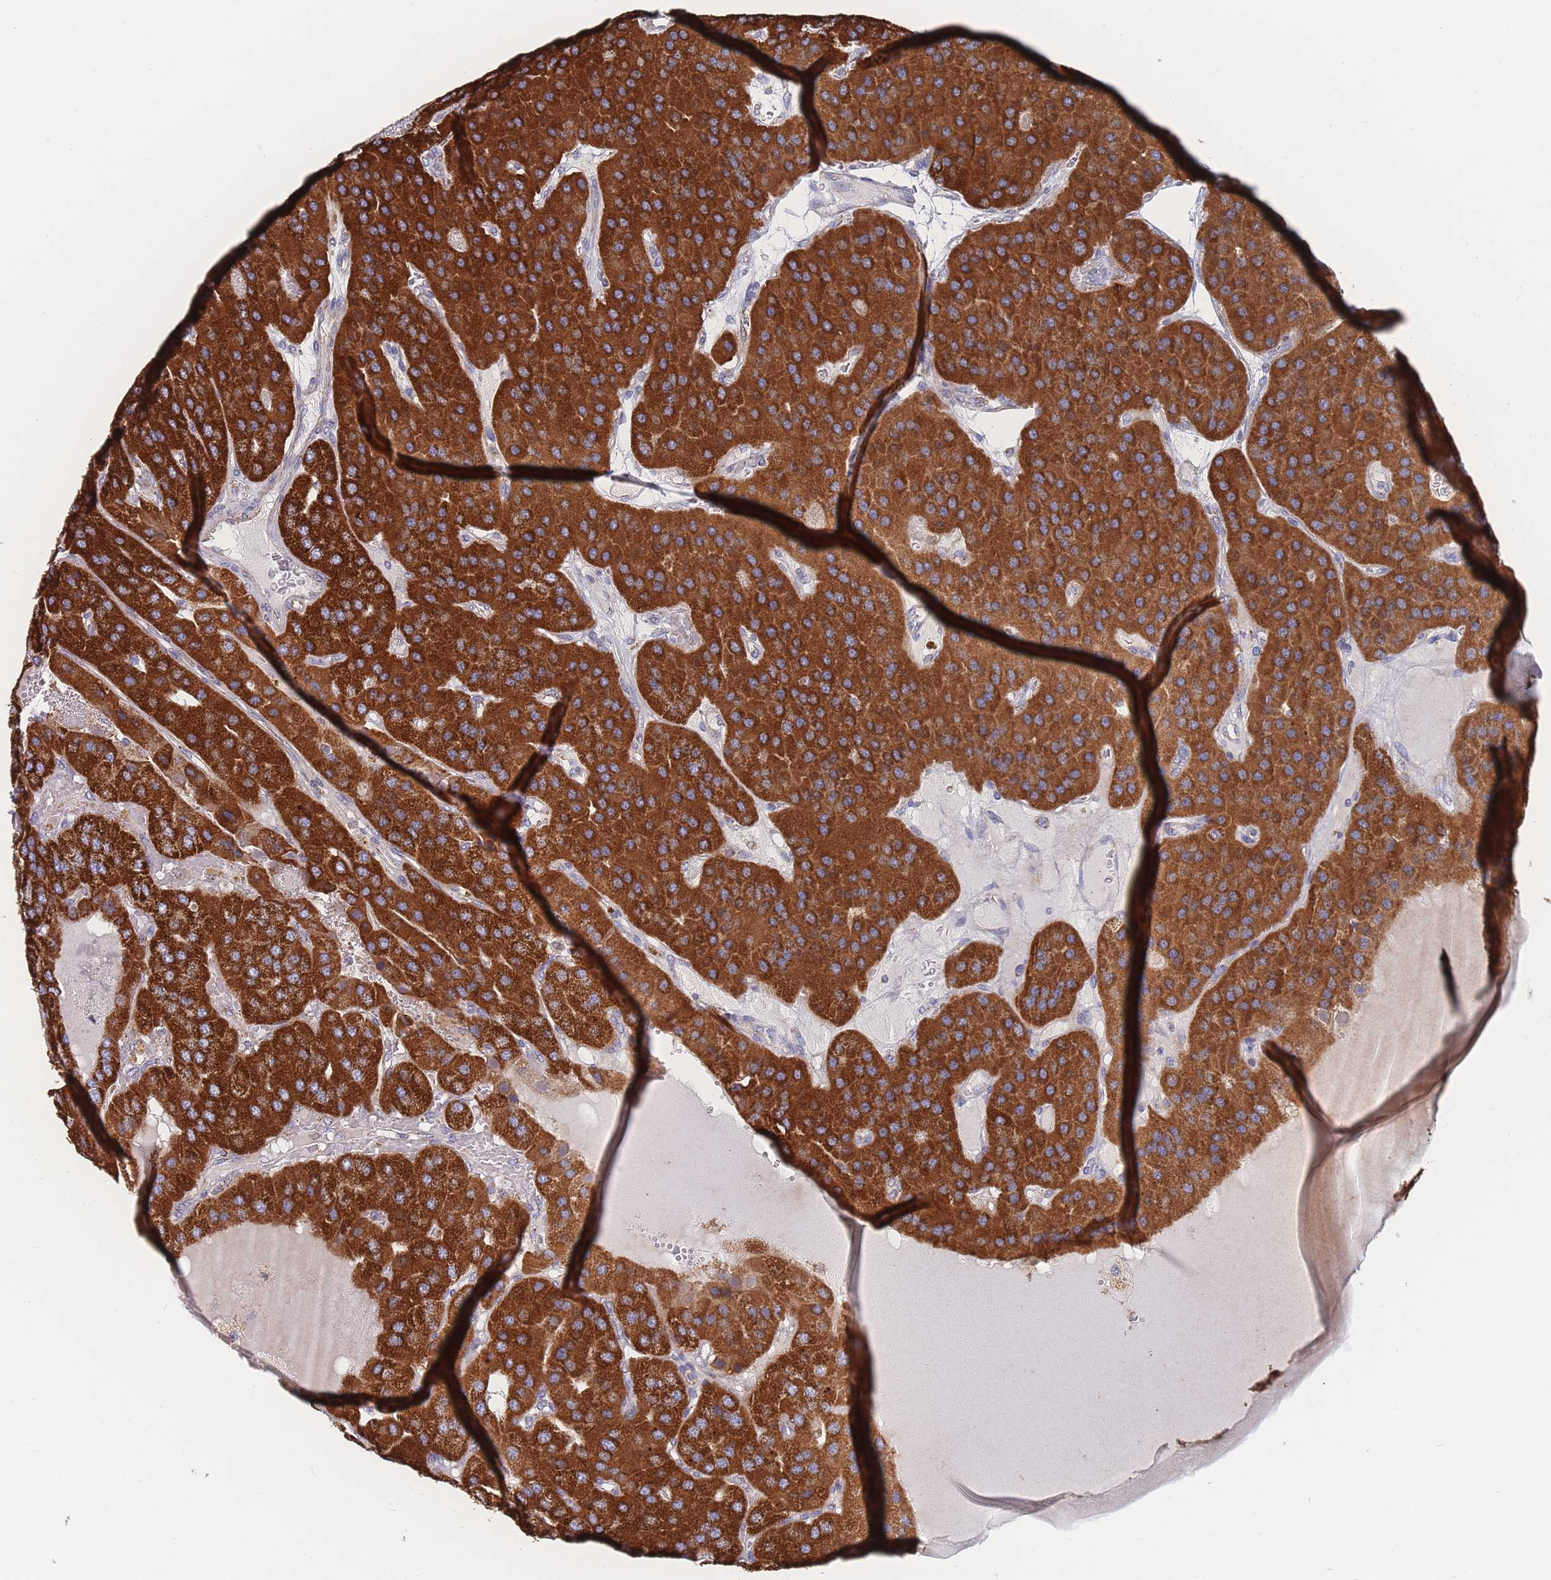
{"staining": {"intensity": "strong", "quantity": ">75%", "location": "cytoplasmic/membranous"}, "tissue": "parathyroid gland", "cell_type": "Glandular cells", "image_type": "normal", "snomed": [{"axis": "morphology", "description": "Normal tissue, NOS"}, {"axis": "morphology", "description": "Adenoma, NOS"}, {"axis": "topography", "description": "Parathyroid gland"}], "caption": "Normal parathyroid gland reveals strong cytoplasmic/membranous expression in approximately >75% of glandular cells, visualized by immunohistochemistry. (DAB (3,3'-diaminobenzidine) IHC with brightfield microscopy, high magnification).", "gene": "IKZF4", "patient": {"sex": "female", "age": 86}}